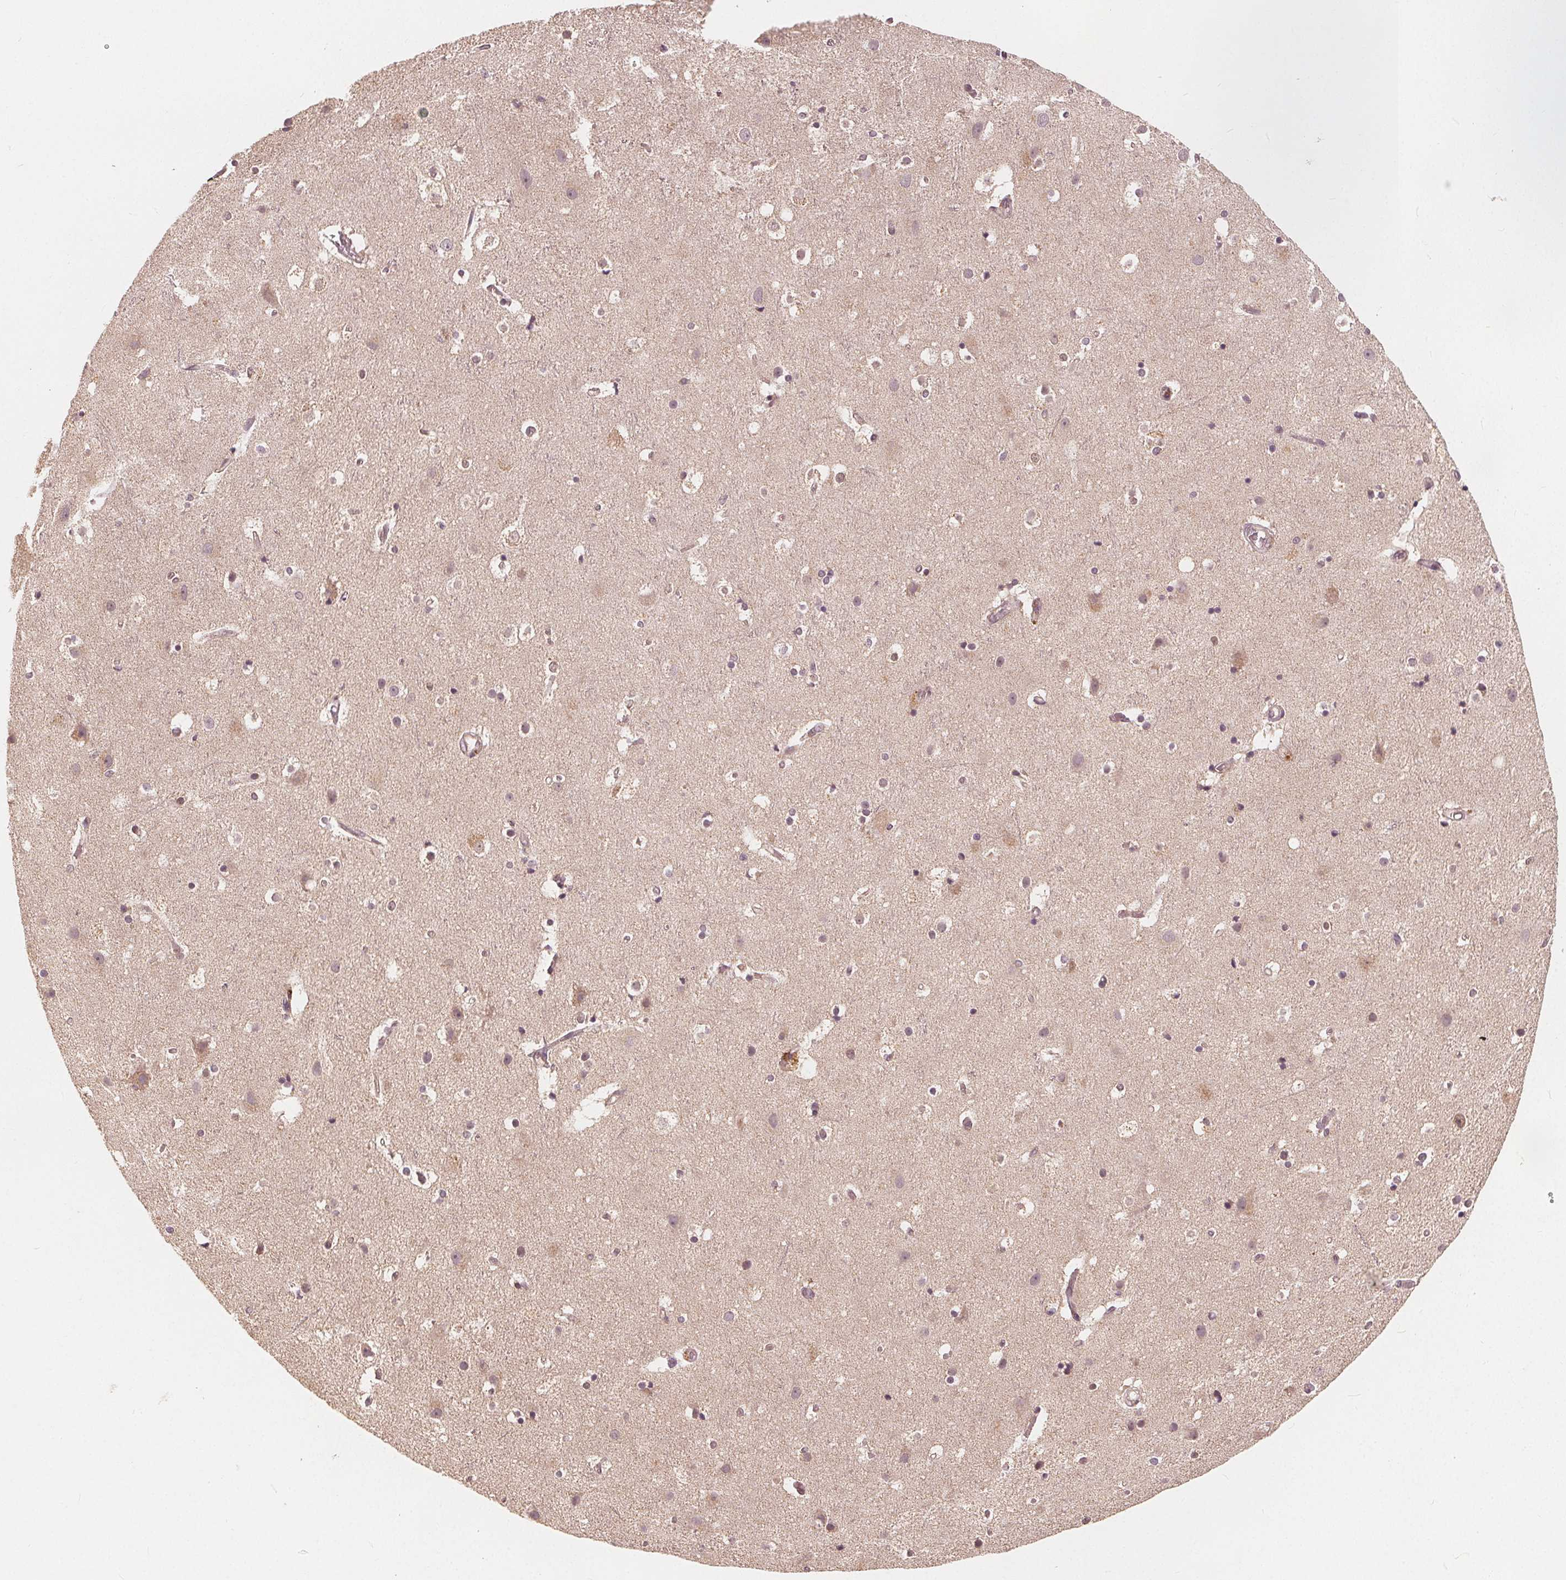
{"staining": {"intensity": "negative", "quantity": "none", "location": "none"}, "tissue": "cerebral cortex", "cell_type": "Endothelial cells", "image_type": "normal", "snomed": [{"axis": "morphology", "description": "Normal tissue, NOS"}, {"axis": "topography", "description": "Cerebral cortex"}], "caption": "DAB immunohistochemical staining of normal human cerebral cortex exhibits no significant positivity in endothelial cells.", "gene": "SNX12", "patient": {"sex": "female", "age": 52}}